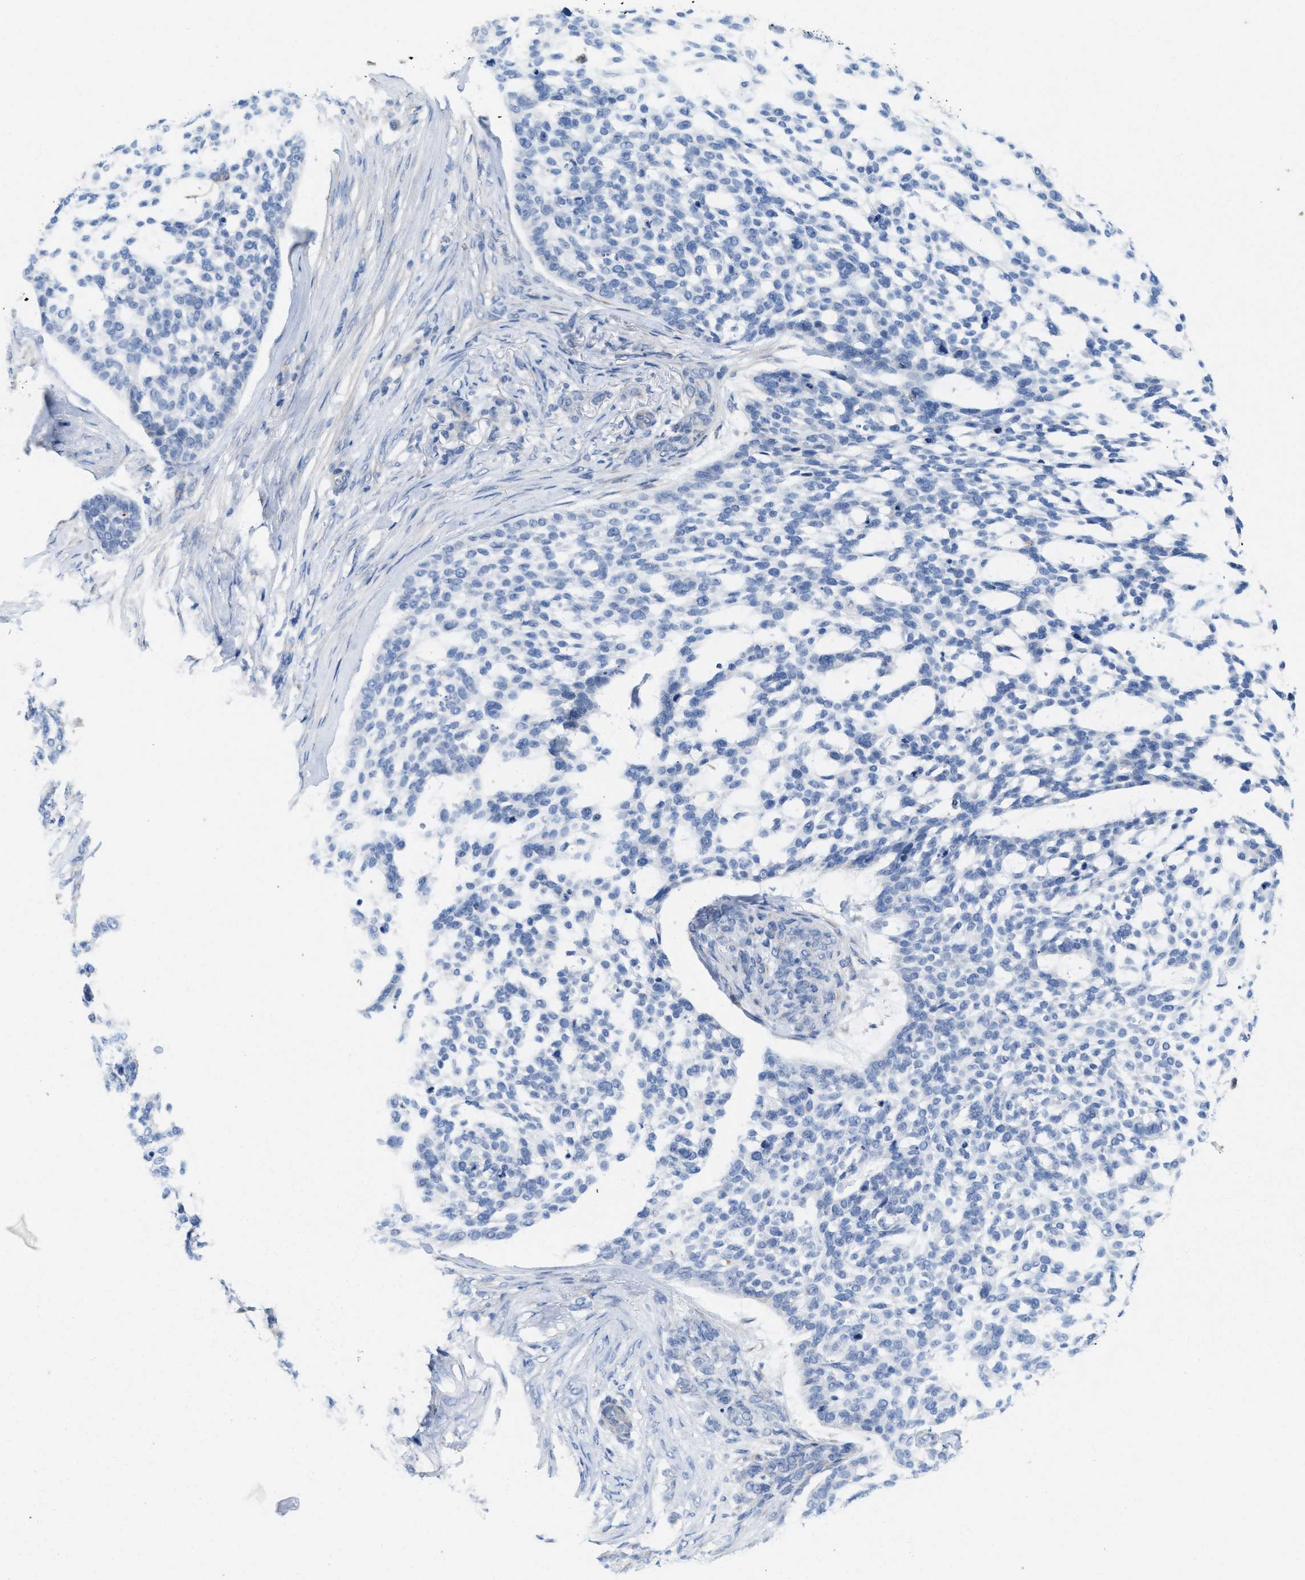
{"staining": {"intensity": "negative", "quantity": "none", "location": "none"}, "tissue": "skin cancer", "cell_type": "Tumor cells", "image_type": "cancer", "snomed": [{"axis": "morphology", "description": "Basal cell carcinoma"}, {"axis": "topography", "description": "Skin"}], "caption": "A photomicrograph of human skin cancer is negative for staining in tumor cells.", "gene": "CPA2", "patient": {"sex": "female", "age": 64}}